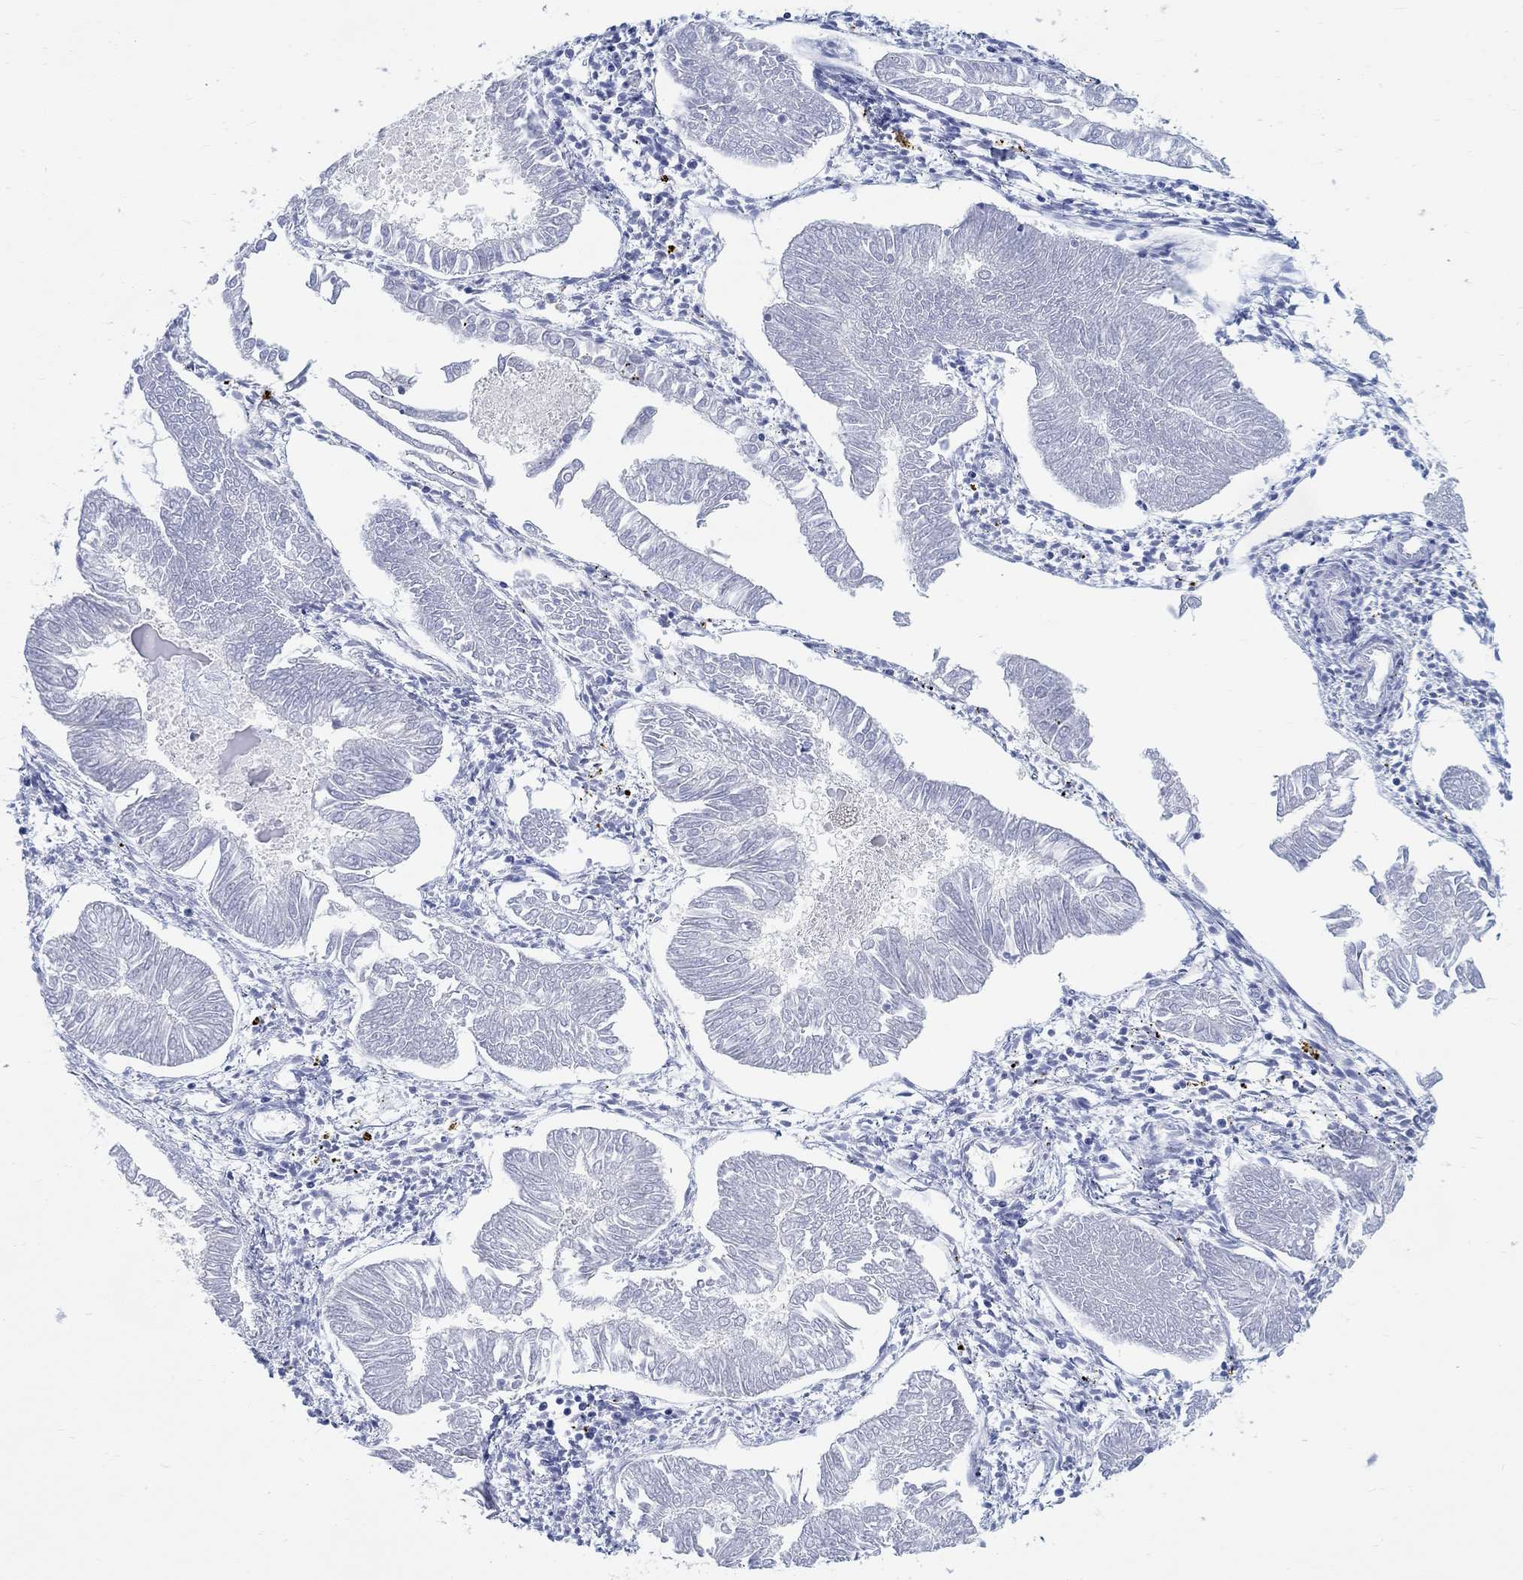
{"staining": {"intensity": "negative", "quantity": "none", "location": "none"}, "tissue": "endometrial cancer", "cell_type": "Tumor cells", "image_type": "cancer", "snomed": [{"axis": "morphology", "description": "Adenocarcinoma, NOS"}, {"axis": "topography", "description": "Endometrium"}], "caption": "Immunohistochemical staining of human endometrial adenocarcinoma reveals no significant staining in tumor cells. (Stains: DAB immunohistochemistry (IHC) with hematoxylin counter stain, Microscopy: brightfield microscopy at high magnification).", "gene": "ANKS1B", "patient": {"sex": "female", "age": 53}}